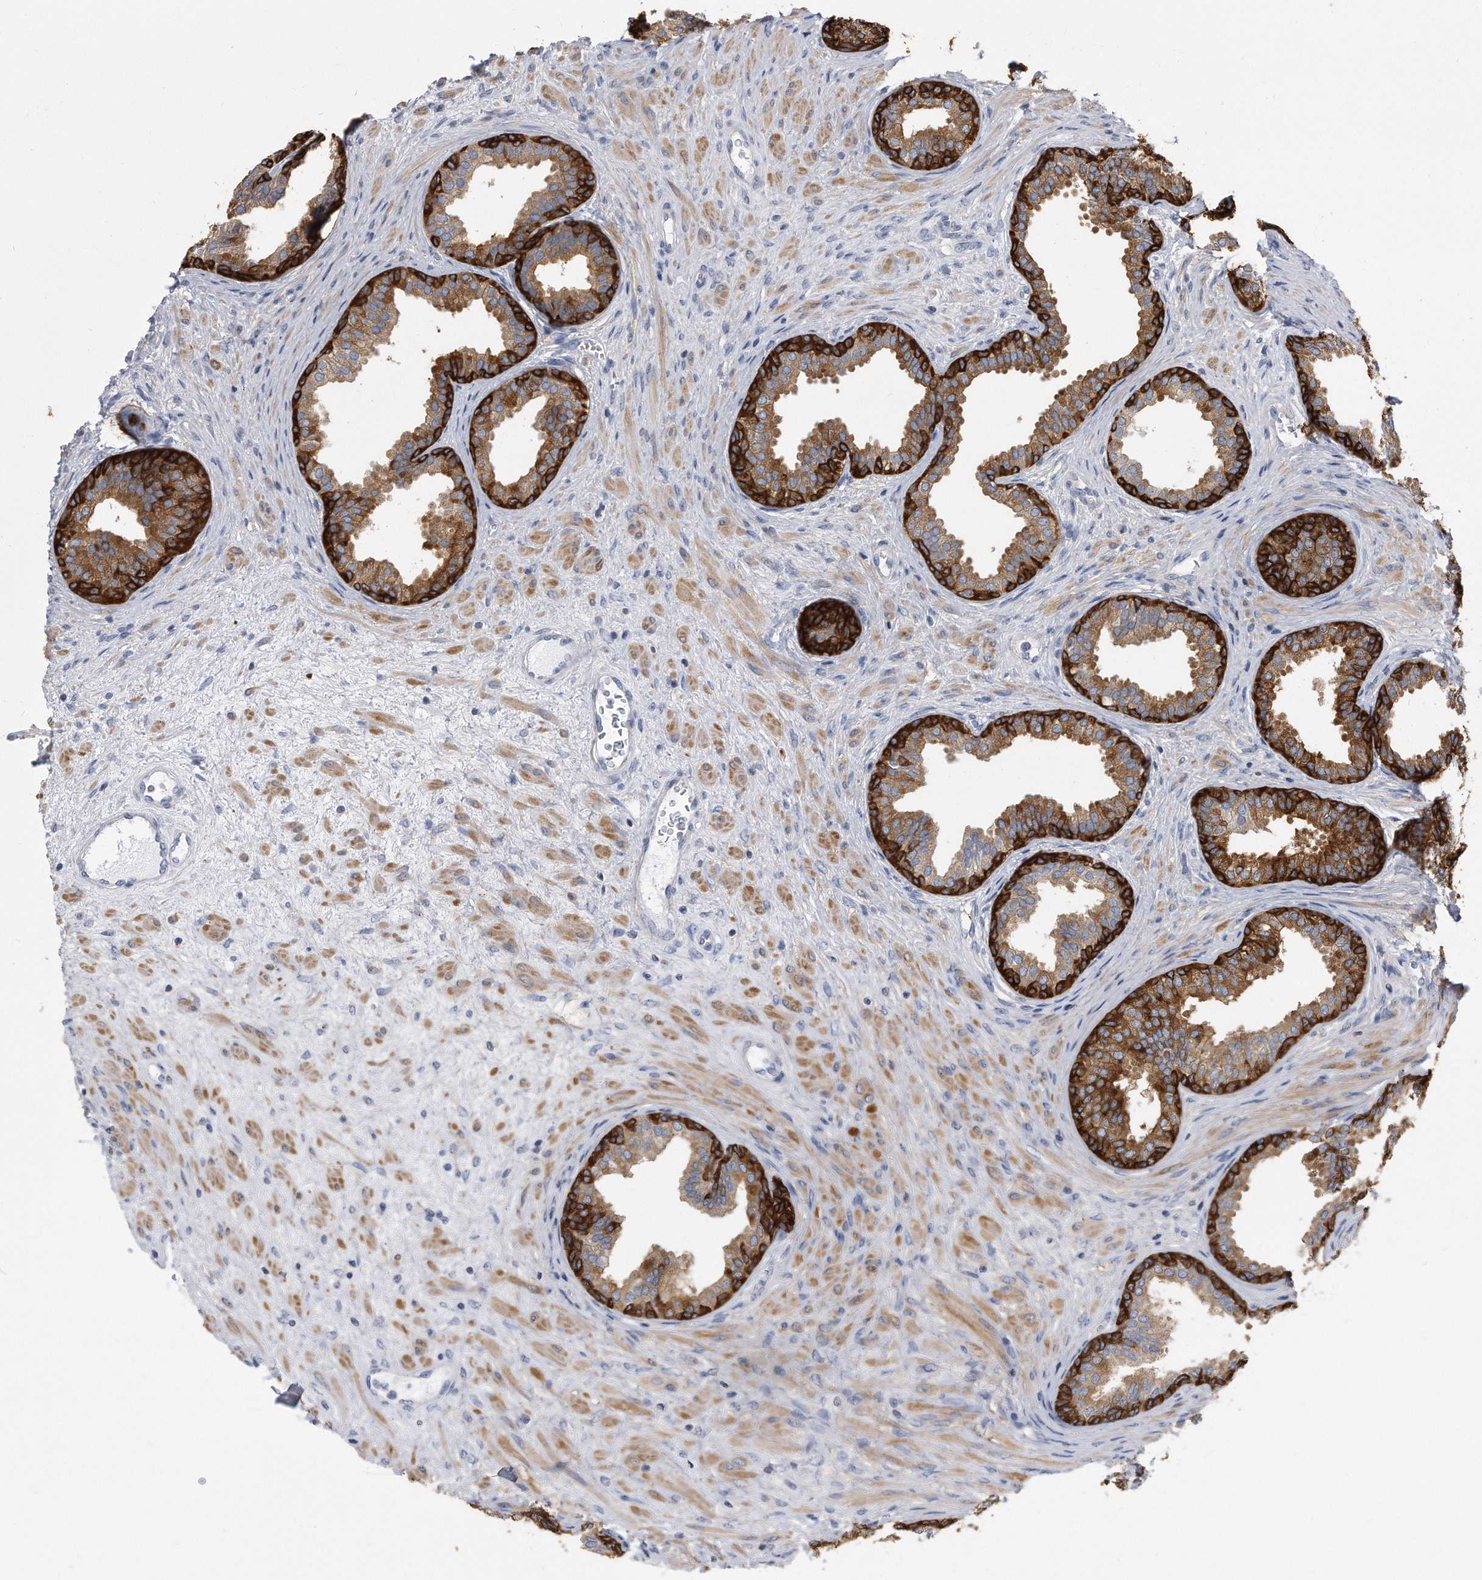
{"staining": {"intensity": "strong", "quantity": "25%-75%", "location": "cytoplasmic/membranous"}, "tissue": "prostate", "cell_type": "Glandular cells", "image_type": "normal", "snomed": [{"axis": "morphology", "description": "Normal tissue, NOS"}, {"axis": "topography", "description": "Prostate"}], "caption": "Protein staining of unremarkable prostate demonstrates strong cytoplasmic/membranous expression in approximately 25%-75% of glandular cells. (DAB (3,3'-diaminobenzidine) IHC, brown staining for protein, blue staining for nuclei).", "gene": "PYGB", "patient": {"sex": "male", "age": 76}}